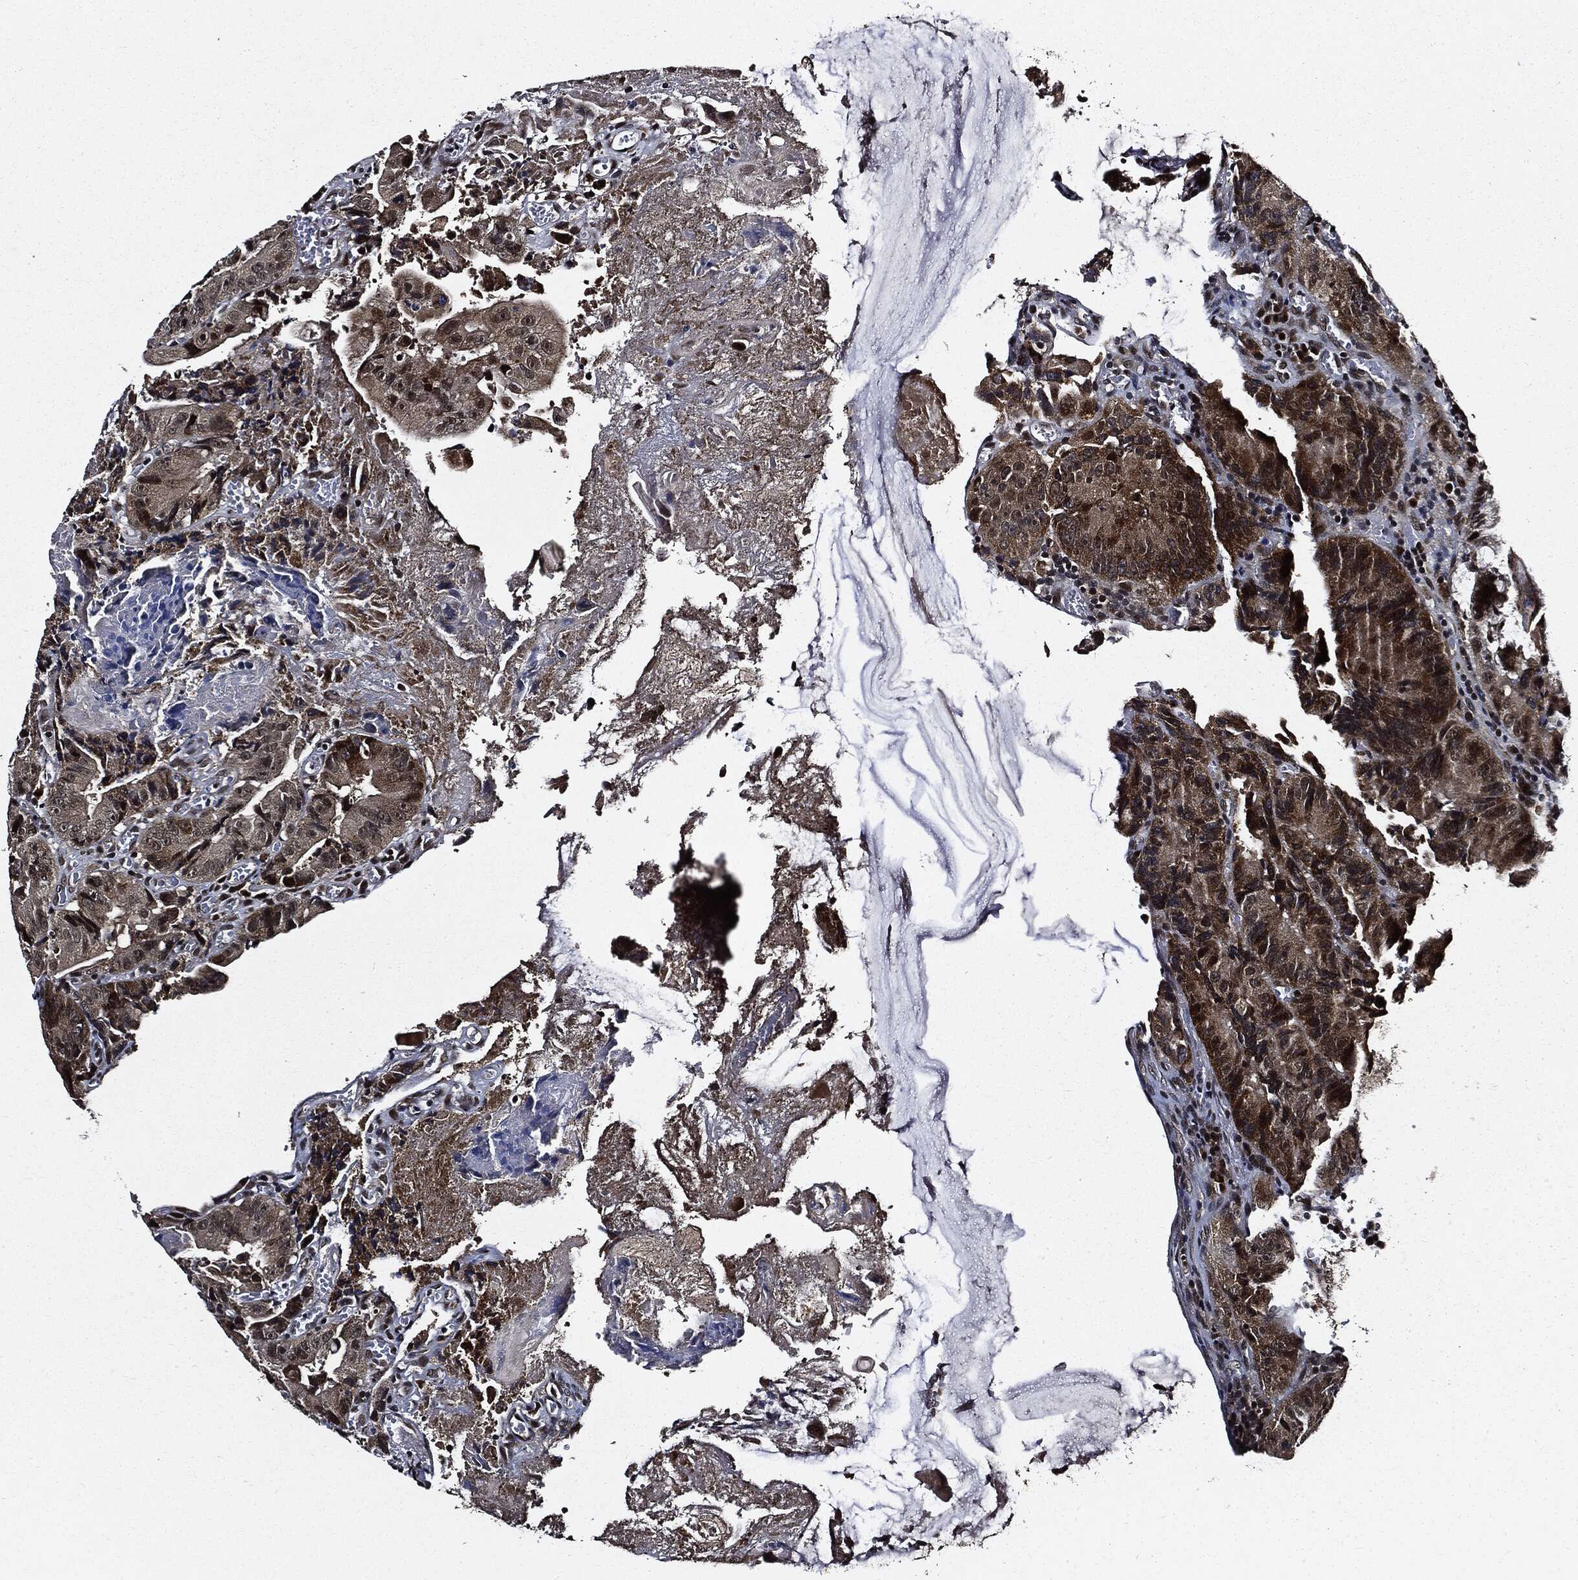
{"staining": {"intensity": "moderate", "quantity": ">75%", "location": "cytoplasmic/membranous"}, "tissue": "colorectal cancer", "cell_type": "Tumor cells", "image_type": "cancer", "snomed": [{"axis": "morphology", "description": "Adenocarcinoma, NOS"}, {"axis": "topography", "description": "Colon"}], "caption": "Tumor cells reveal medium levels of moderate cytoplasmic/membranous positivity in approximately >75% of cells in colorectal cancer (adenocarcinoma).", "gene": "SUGT1", "patient": {"sex": "female", "age": 86}}